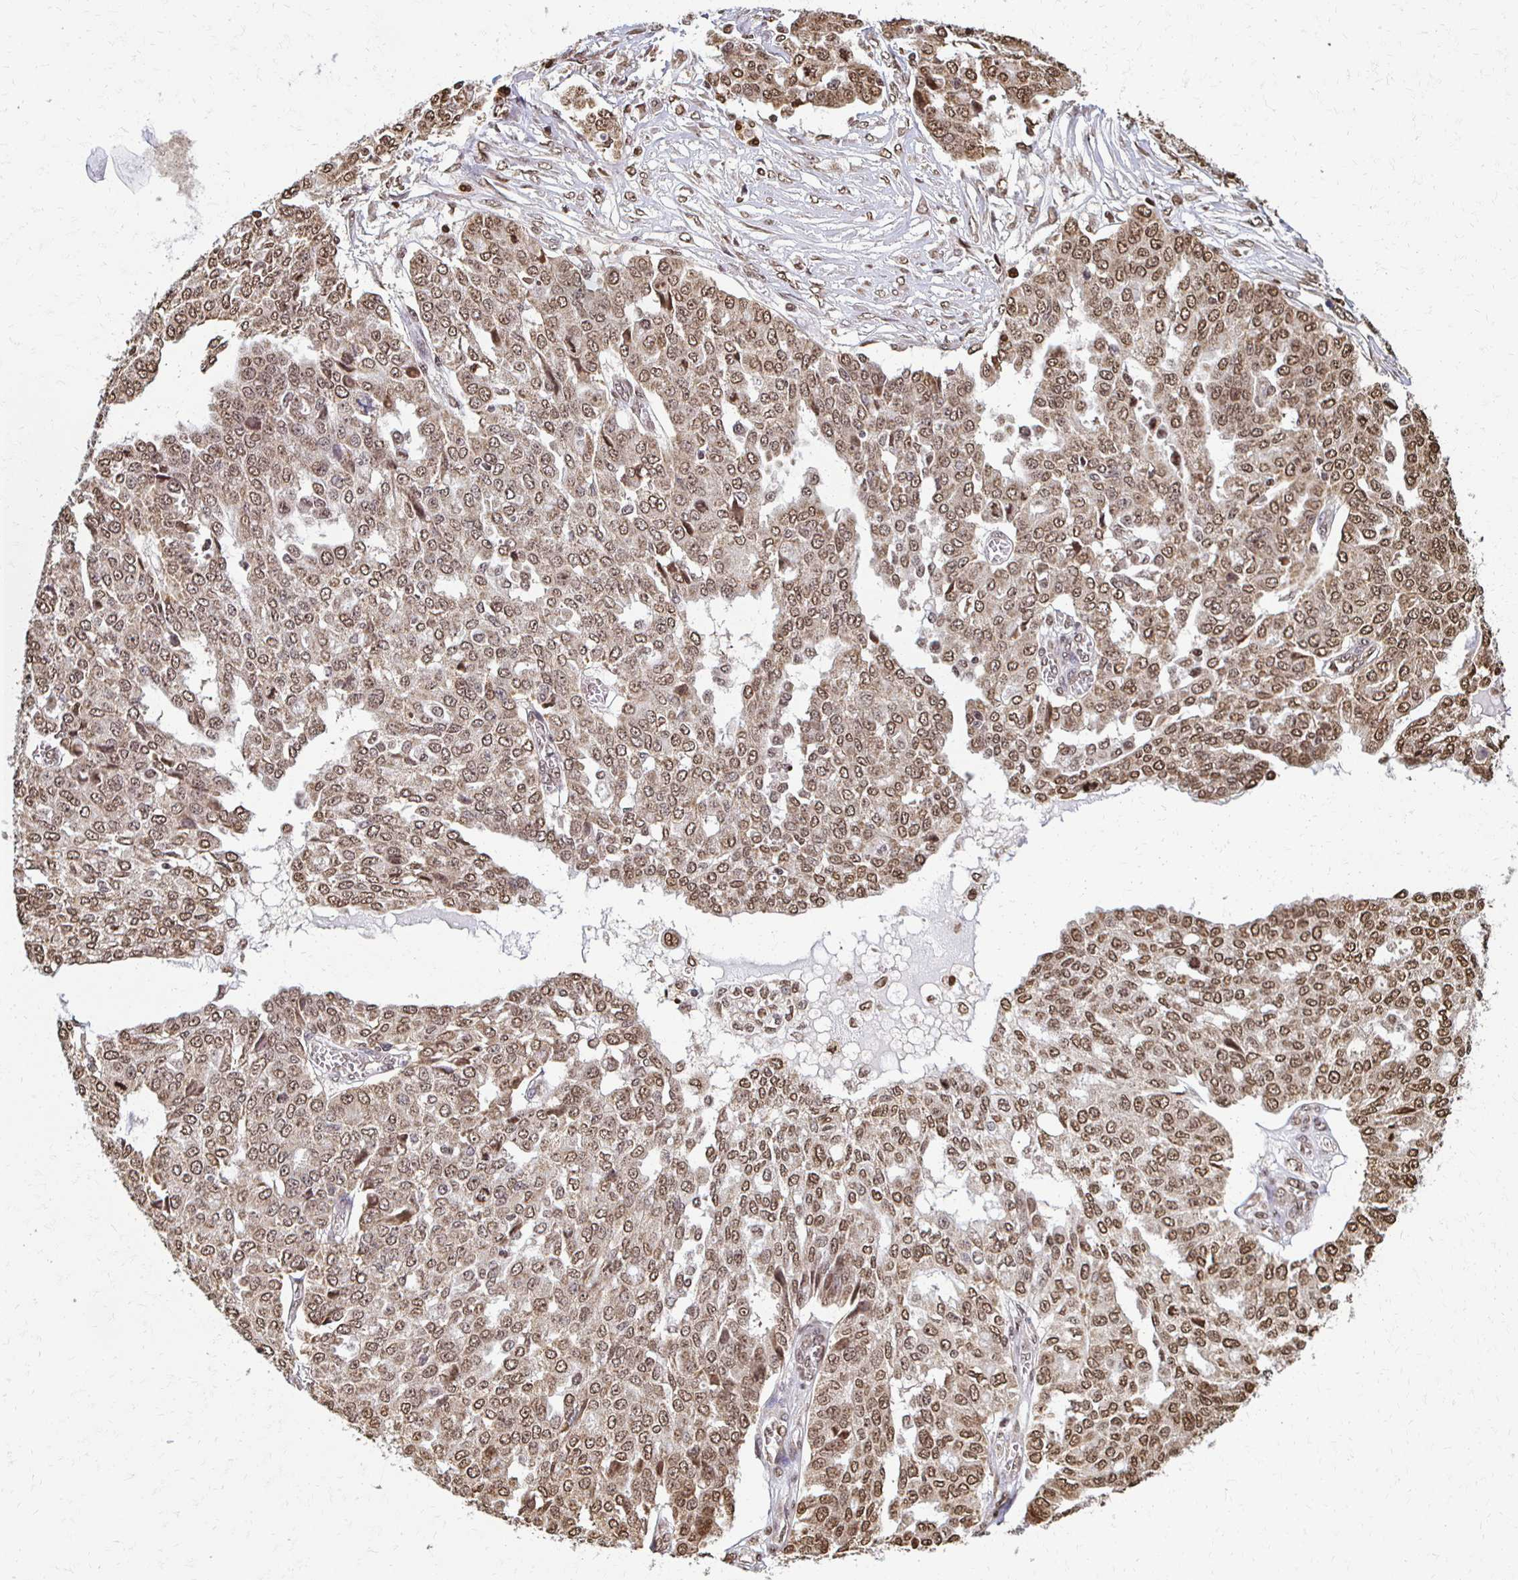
{"staining": {"intensity": "moderate", "quantity": ">75%", "location": "nuclear"}, "tissue": "ovarian cancer", "cell_type": "Tumor cells", "image_type": "cancer", "snomed": [{"axis": "morphology", "description": "Cystadenocarcinoma, serous, NOS"}, {"axis": "topography", "description": "Soft tissue"}, {"axis": "topography", "description": "Ovary"}], "caption": "Immunohistochemical staining of serous cystadenocarcinoma (ovarian) reveals medium levels of moderate nuclear positivity in approximately >75% of tumor cells.", "gene": "HOXA9", "patient": {"sex": "female", "age": 57}}